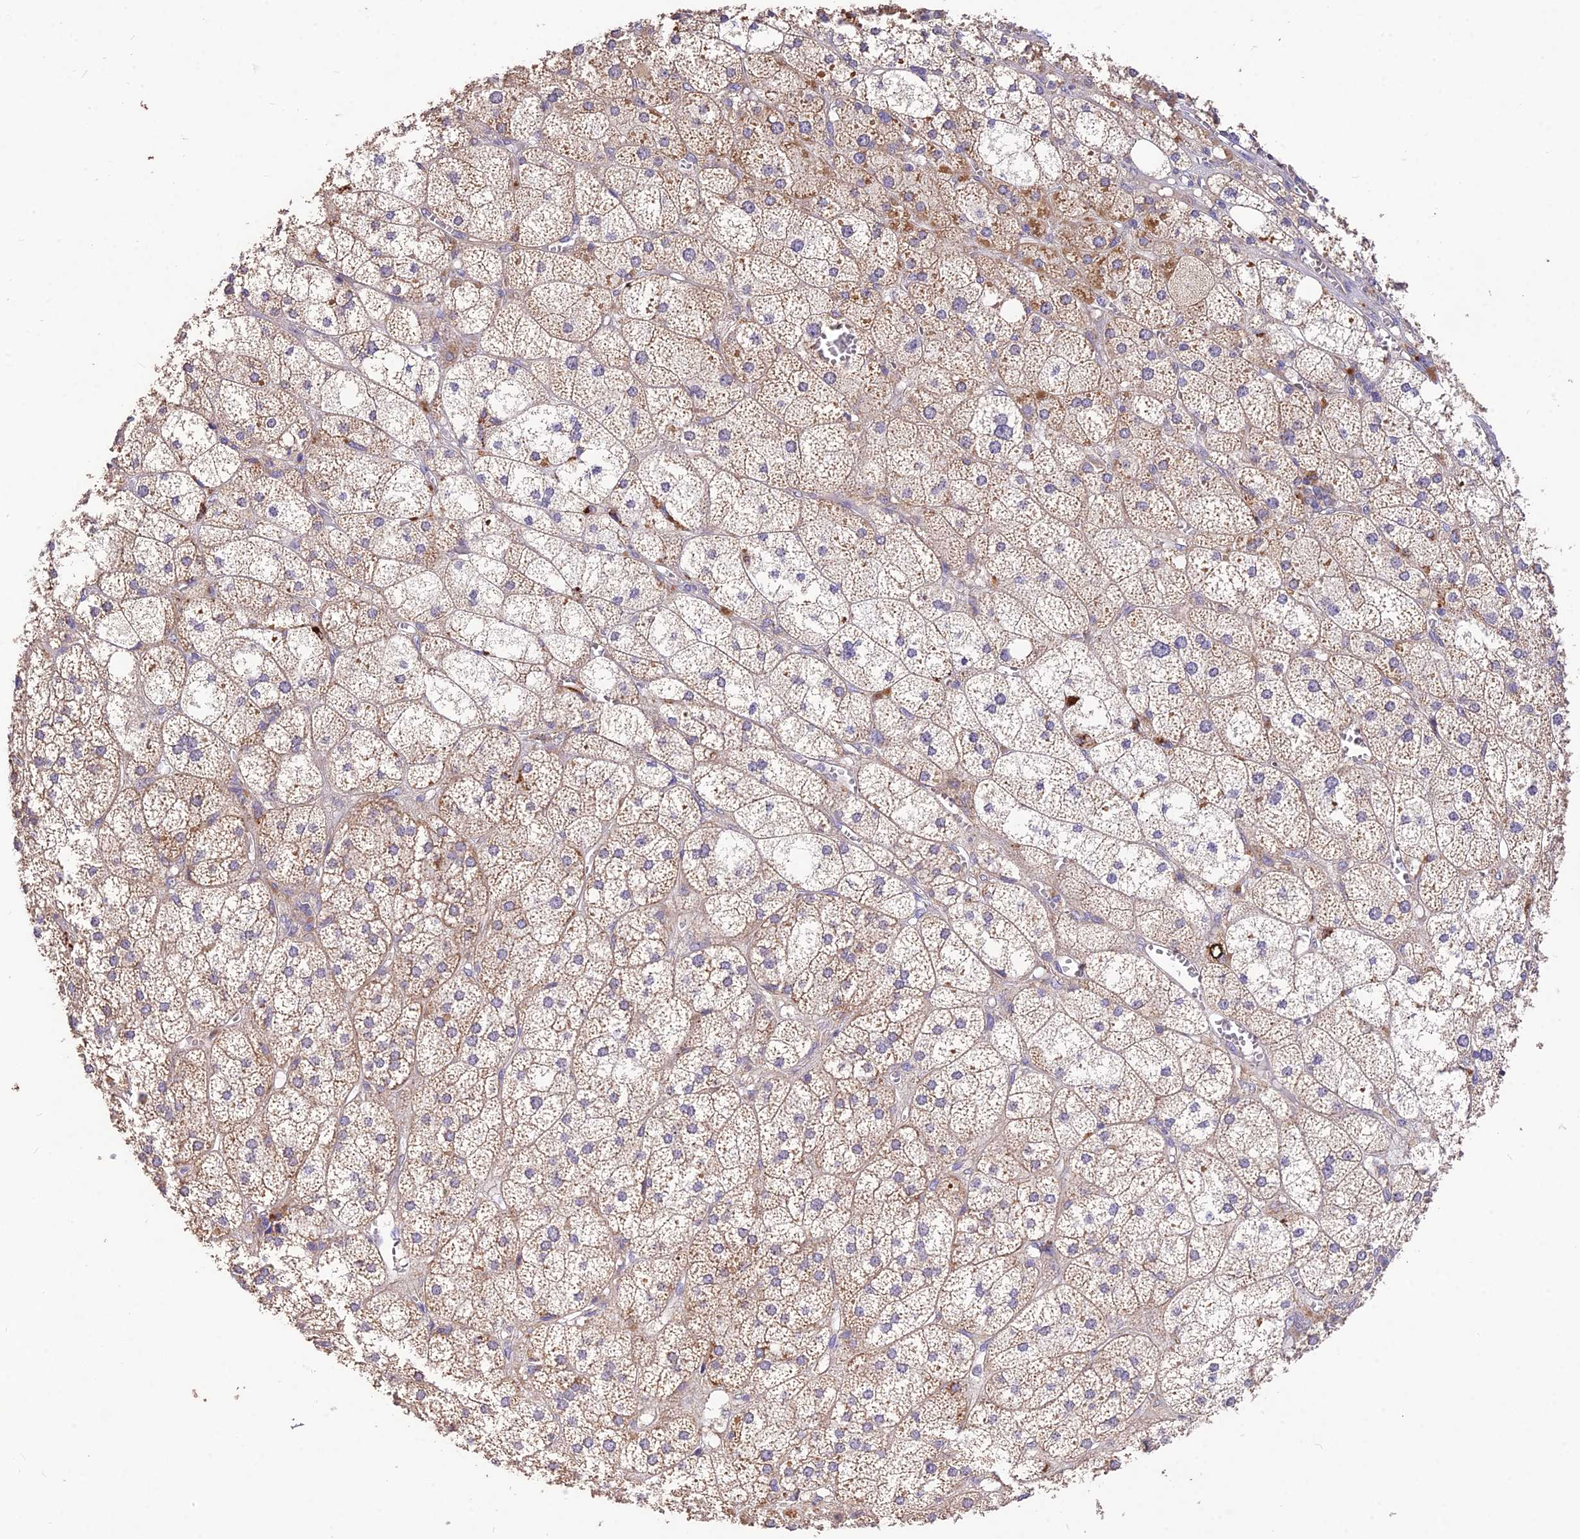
{"staining": {"intensity": "moderate", "quantity": "25%-75%", "location": "cytoplasmic/membranous"}, "tissue": "adrenal gland", "cell_type": "Glandular cells", "image_type": "normal", "snomed": [{"axis": "morphology", "description": "Normal tissue, NOS"}, {"axis": "topography", "description": "Adrenal gland"}], "caption": "High-magnification brightfield microscopy of unremarkable adrenal gland stained with DAB (3,3'-diaminobenzidine) (brown) and counterstained with hematoxylin (blue). glandular cells exhibit moderate cytoplasmic/membranous positivity is present in approximately25%-75% of cells.", "gene": "SDHD", "patient": {"sex": "female", "age": 61}}